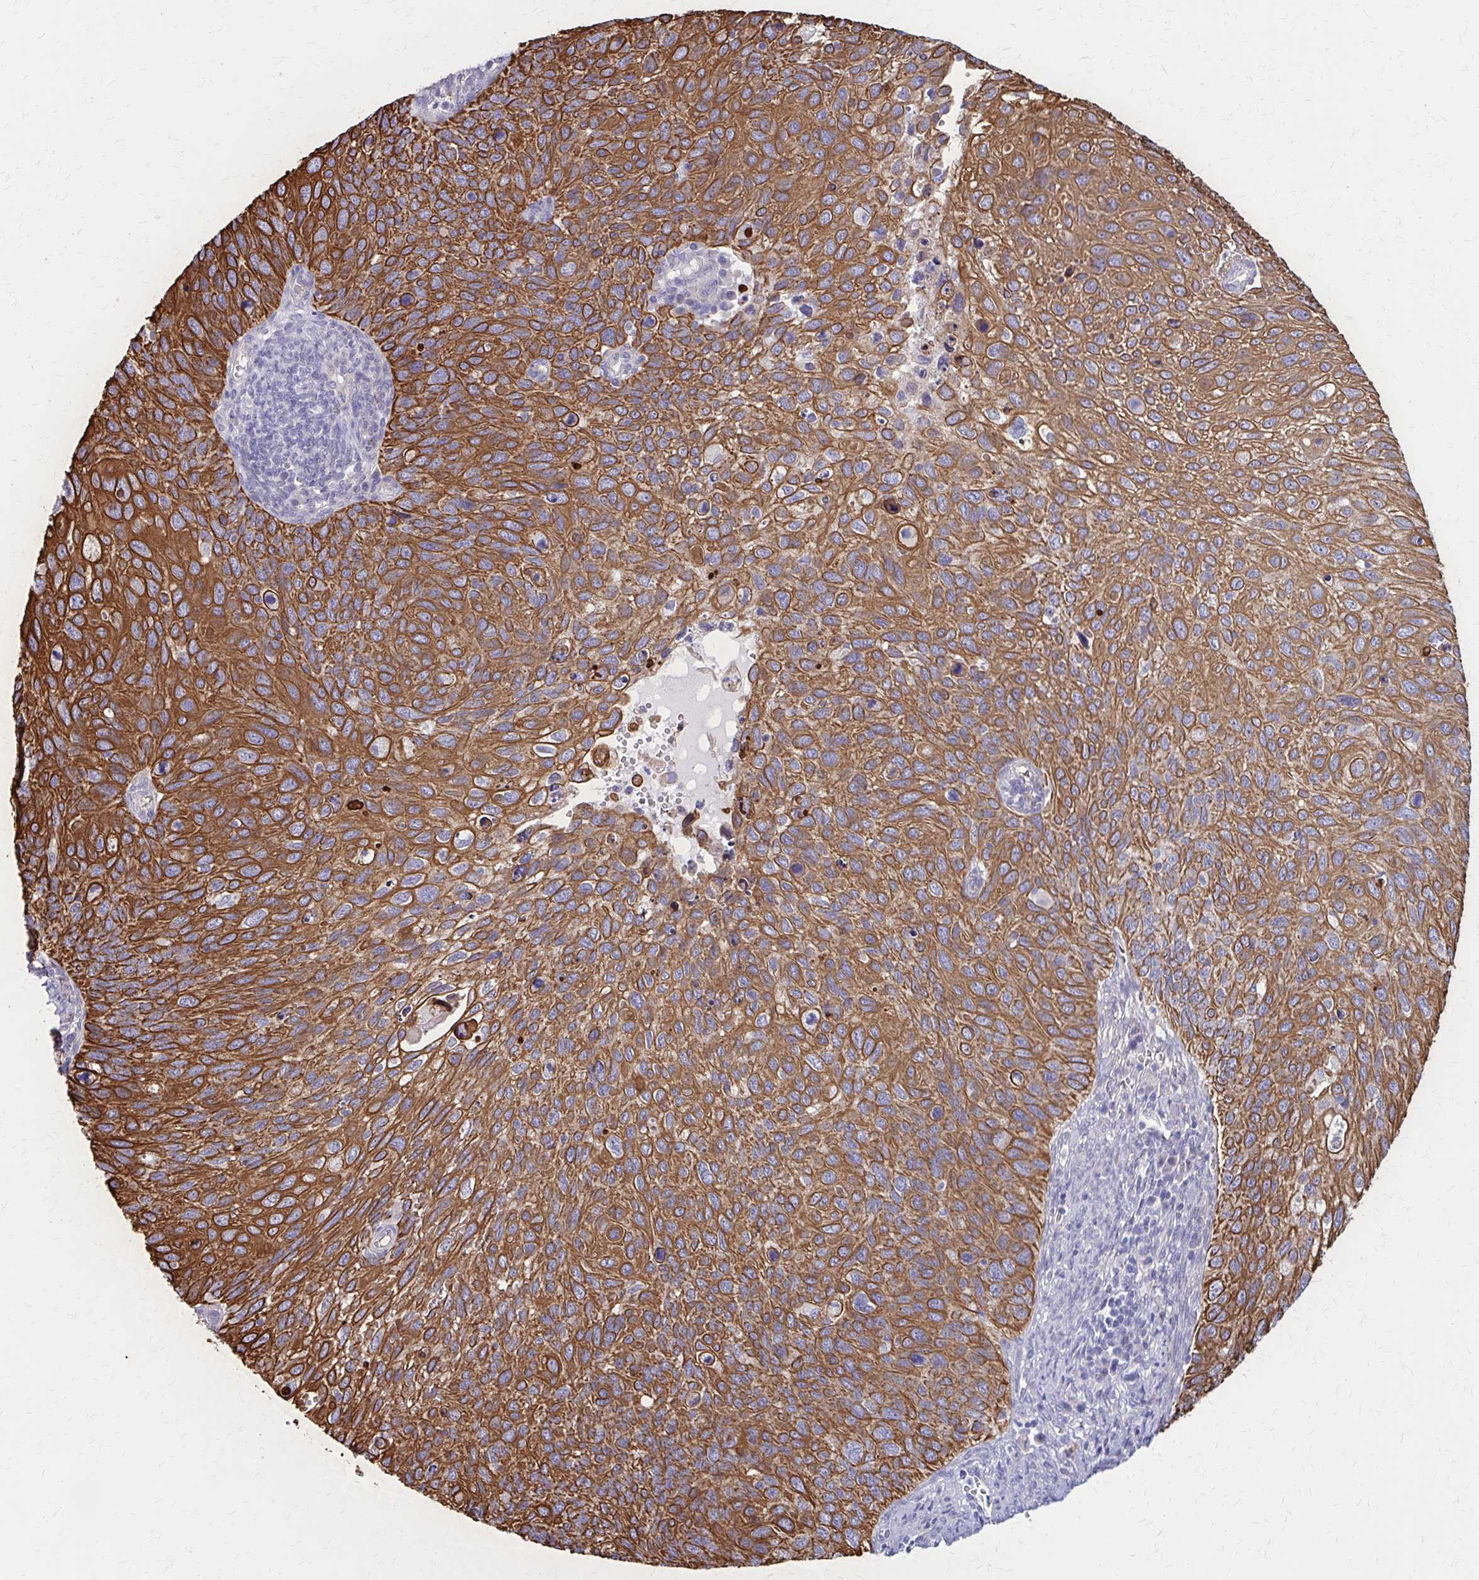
{"staining": {"intensity": "strong", "quantity": ">75%", "location": "cytoplasmic/membranous"}, "tissue": "cervical cancer", "cell_type": "Tumor cells", "image_type": "cancer", "snomed": [{"axis": "morphology", "description": "Squamous cell carcinoma, NOS"}, {"axis": "topography", "description": "Cervix"}], "caption": "Tumor cells exhibit high levels of strong cytoplasmic/membranous staining in approximately >75% of cells in human cervical squamous cell carcinoma.", "gene": "GLYATL2", "patient": {"sex": "female", "age": 70}}